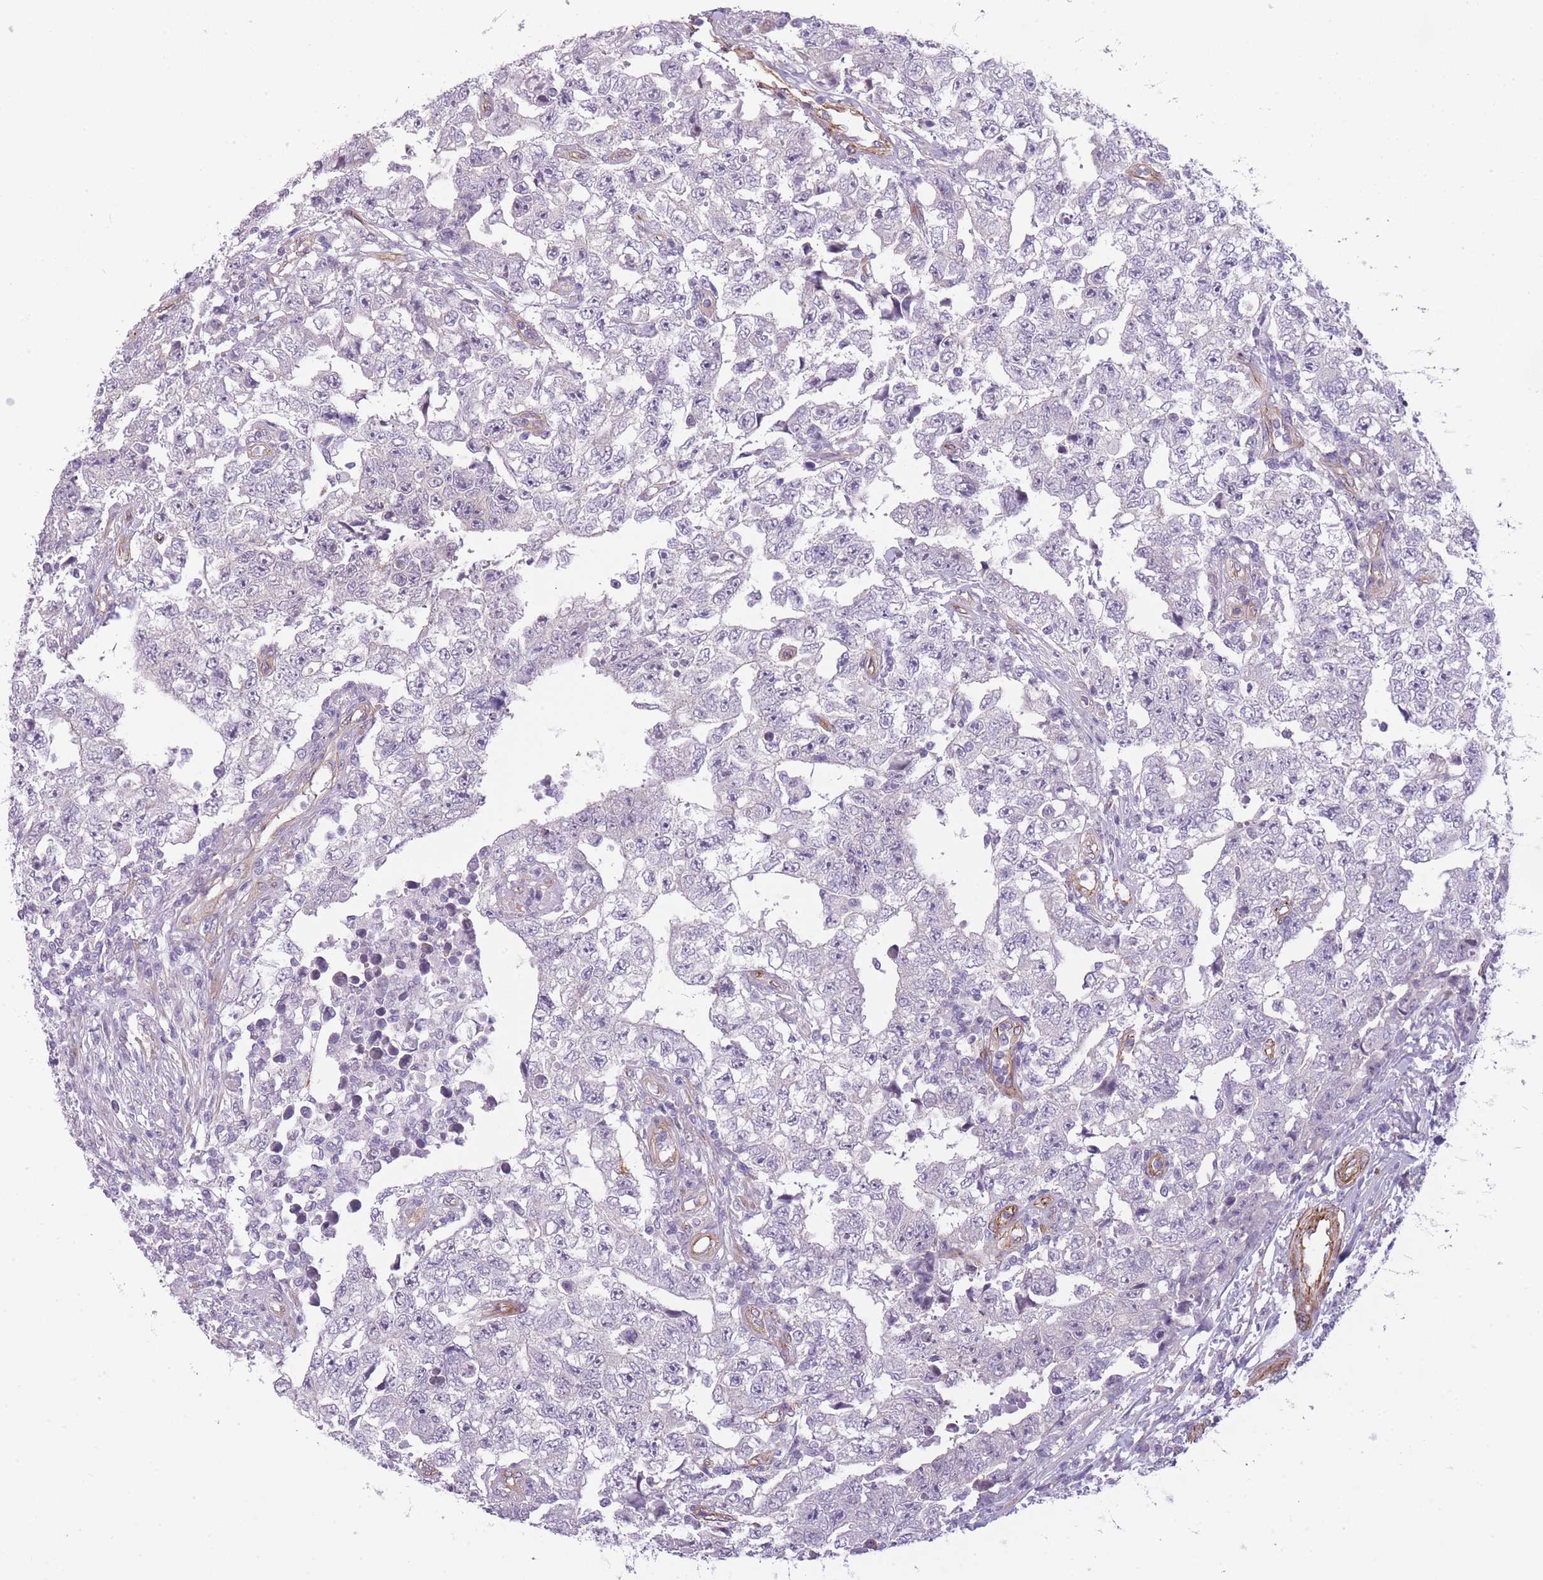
{"staining": {"intensity": "negative", "quantity": "none", "location": "none"}, "tissue": "testis cancer", "cell_type": "Tumor cells", "image_type": "cancer", "snomed": [{"axis": "morphology", "description": "Carcinoma, Embryonal, NOS"}, {"axis": "topography", "description": "Testis"}], "caption": "Protein analysis of testis cancer displays no significant staining in tumor cells.", "gene": "OR6B3", "patient": {"sex": "male", "age": 25}}